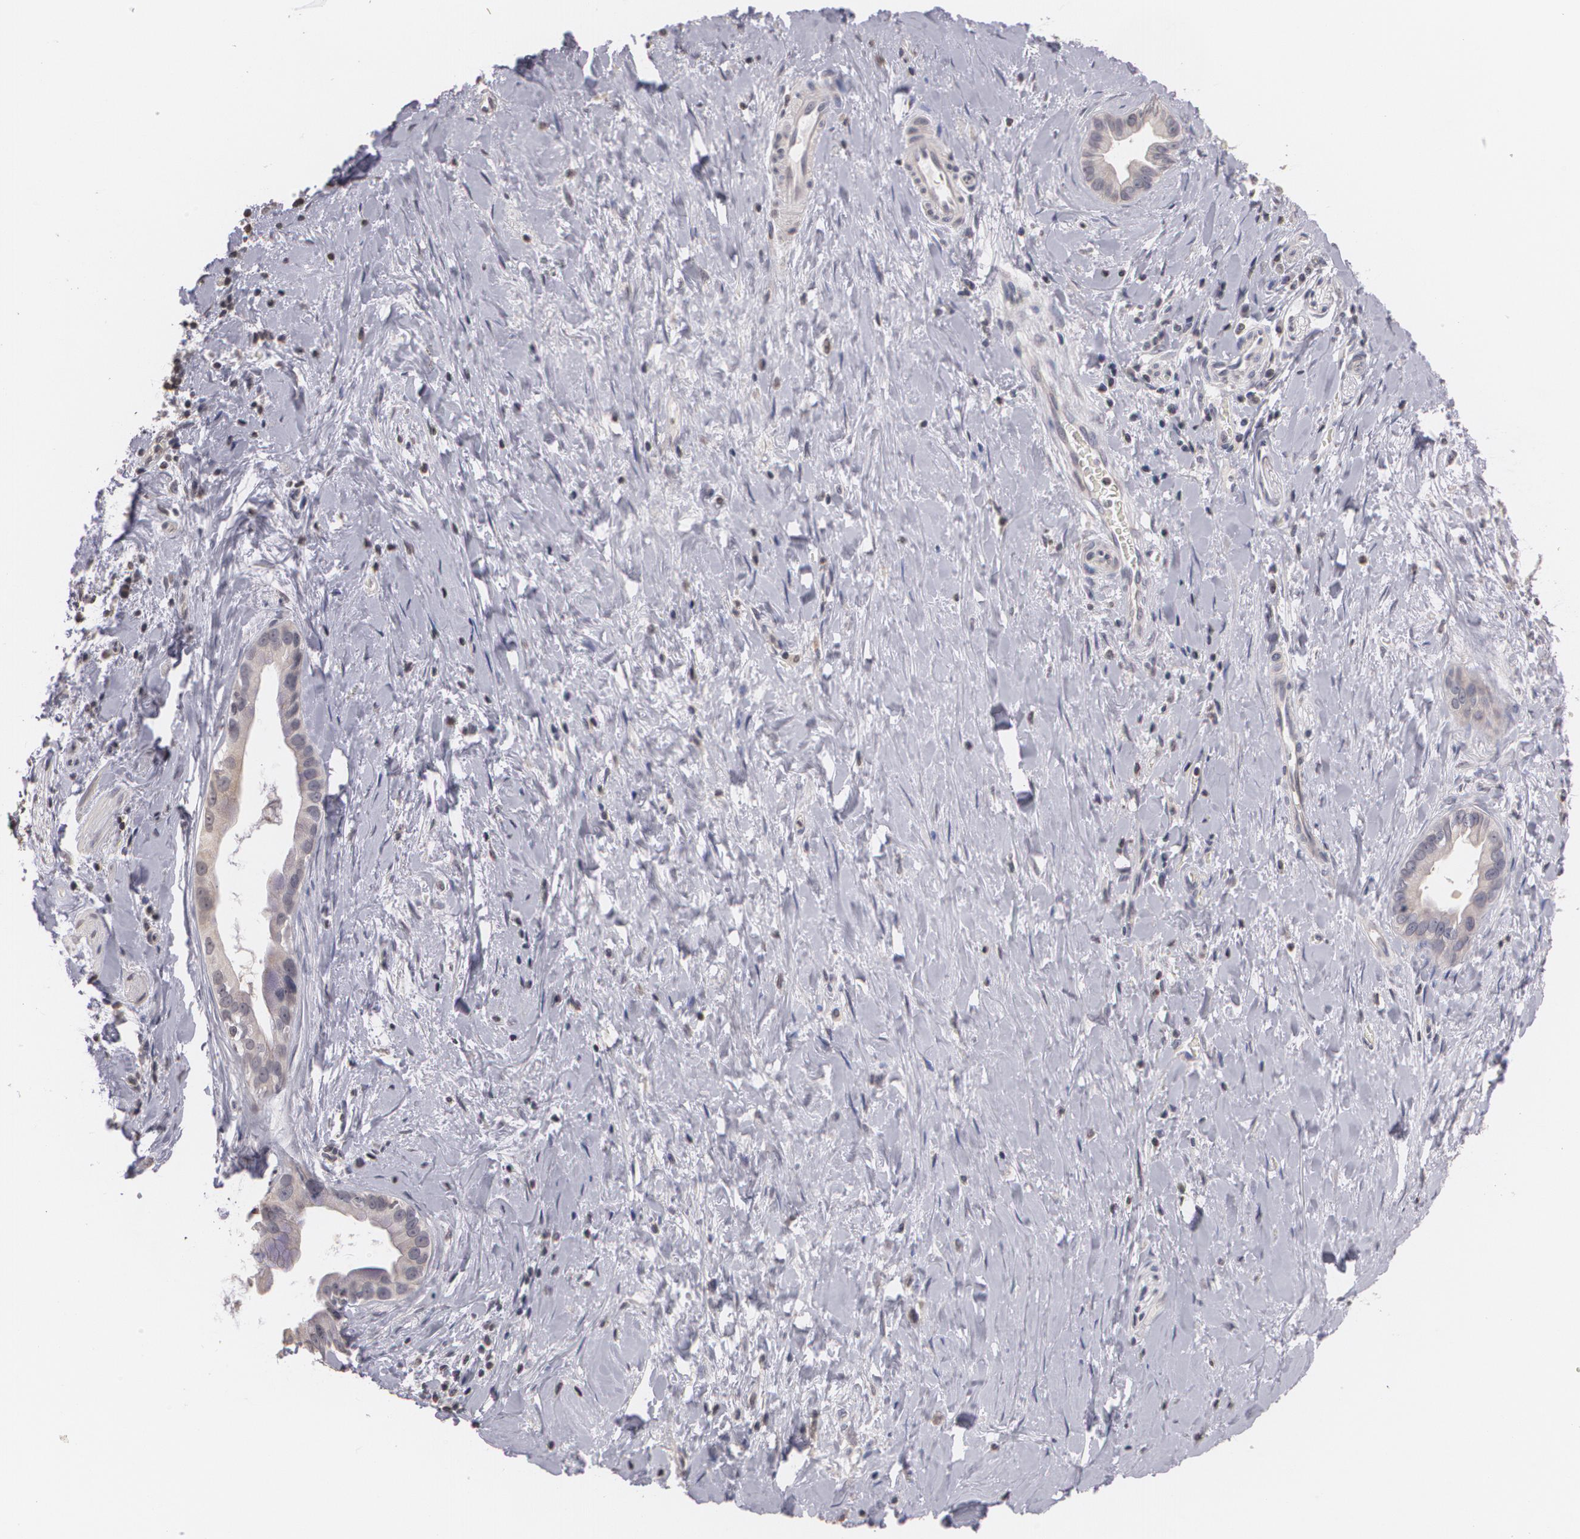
{"staining": {"intensity": "negative", "quantity": "none", "location": "none"}, "tissue": "liver cancer", "cell_type": "Tumor cells", "image_type": "cancer", "snomed": [{"axis": "morphology", "description": "Cholangiocarcinoma"}, {"axis": "topography", "description": "Liver"}], "caption": "Tumor cells show no significant protein expression in liver cancer.", "gene": "THRB", "patient": {"sex": "female", "age": 65}}